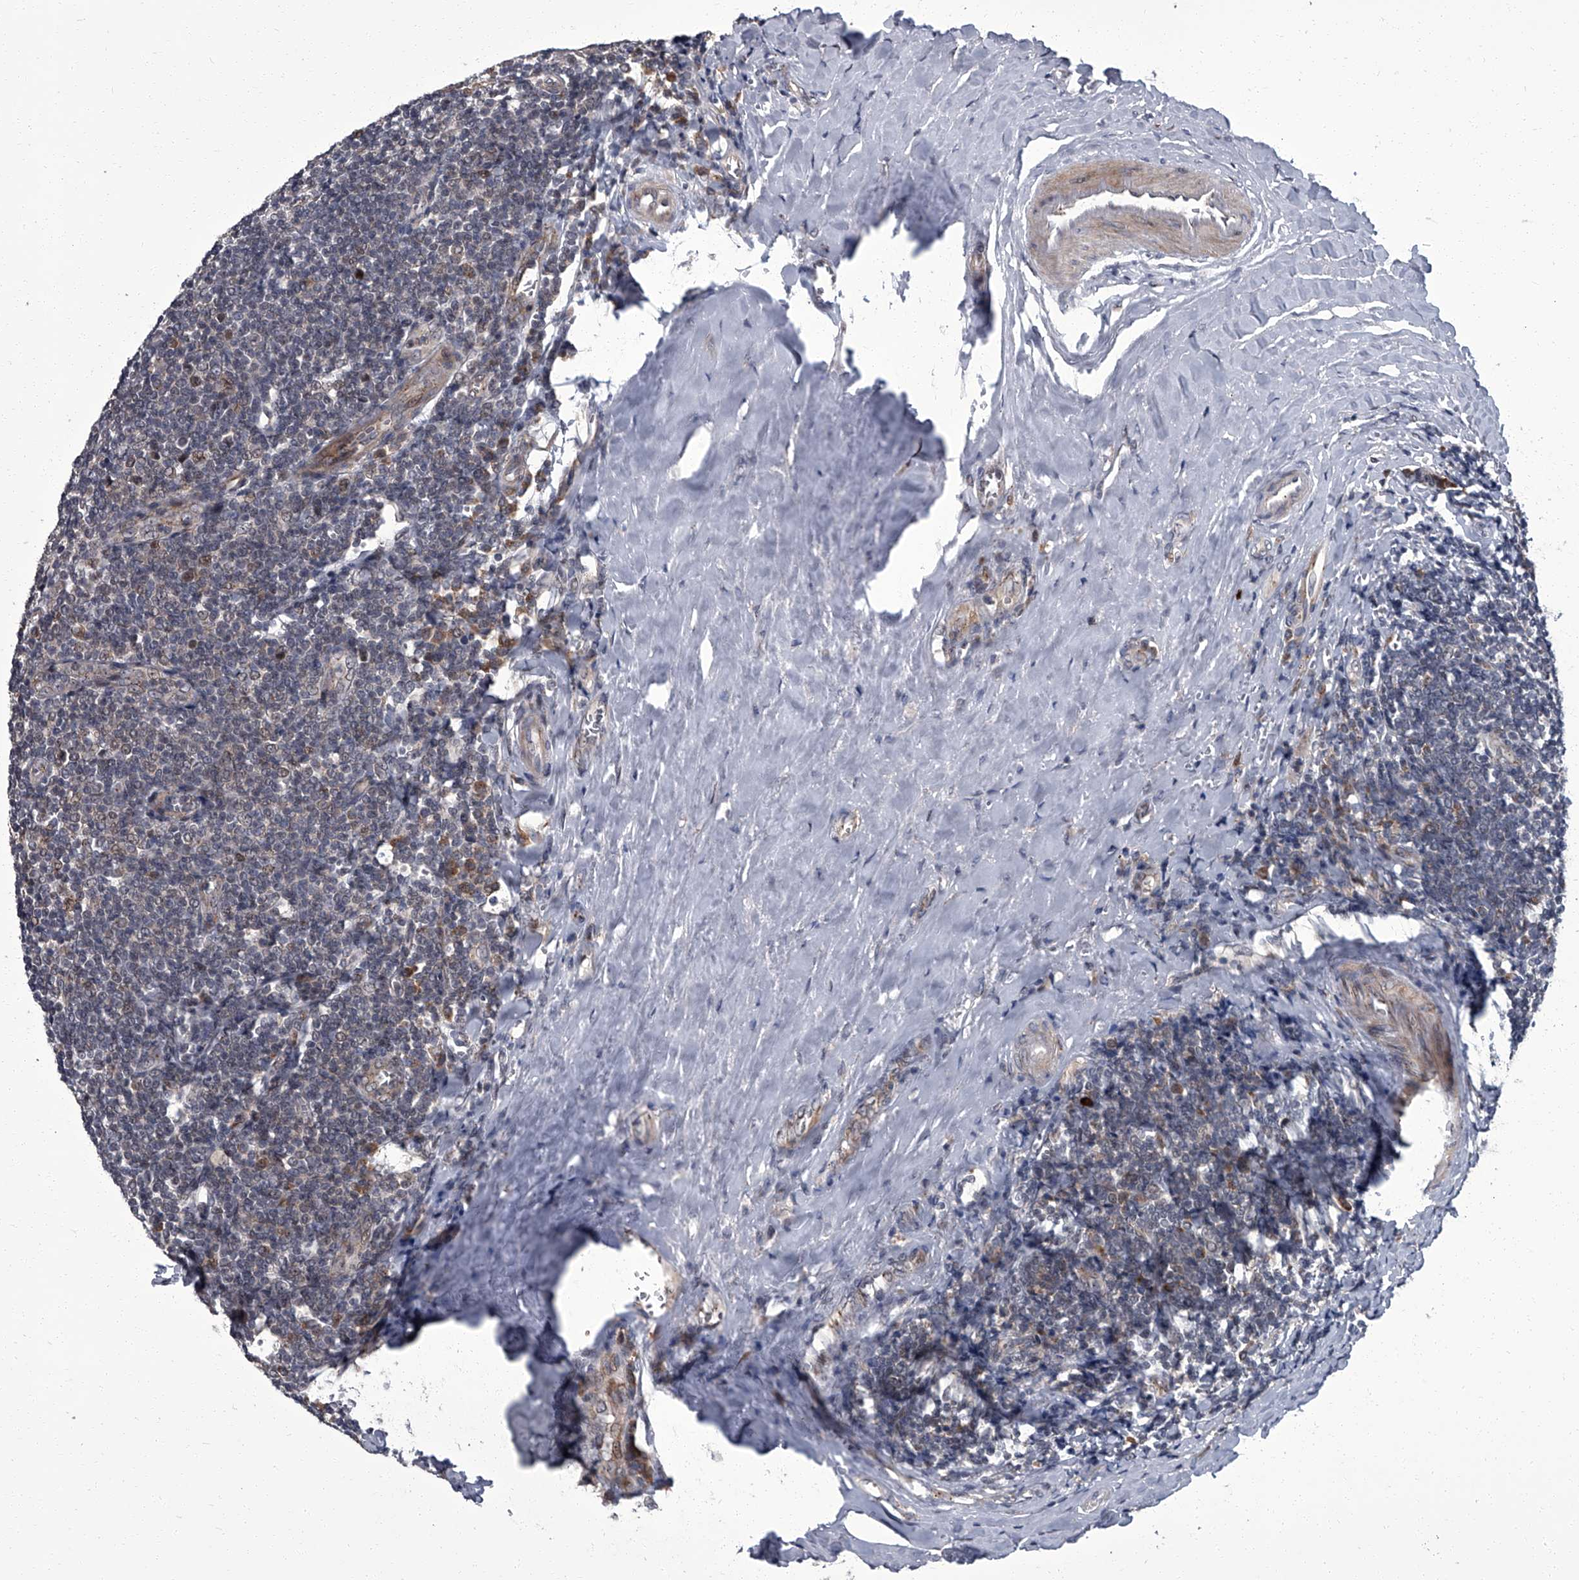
{"staining": {"intensity": "weak", "quantity": "<25%", "location": "cytoplasmic/membranous,nuclear"}, "tissue": "tonsil", "cell_type": "Germinal center cells", "image_type": "normal", "snomed": [{"axis": "morphology", "description": "Normal tissue, NOS"}, {"axis": "topography", "description": "Tonsil"}], "caption": "This is a histopathology image of immunohistochemistry staining of benign tonsil, which shows no staining in germinal center cells. (DAB (3,3'-diaminobenzidine) IHC visualized using brightfield microscopy, high magnification).", "gene": "ZNF274", "patient": {"sex": "male", "age": 27}}